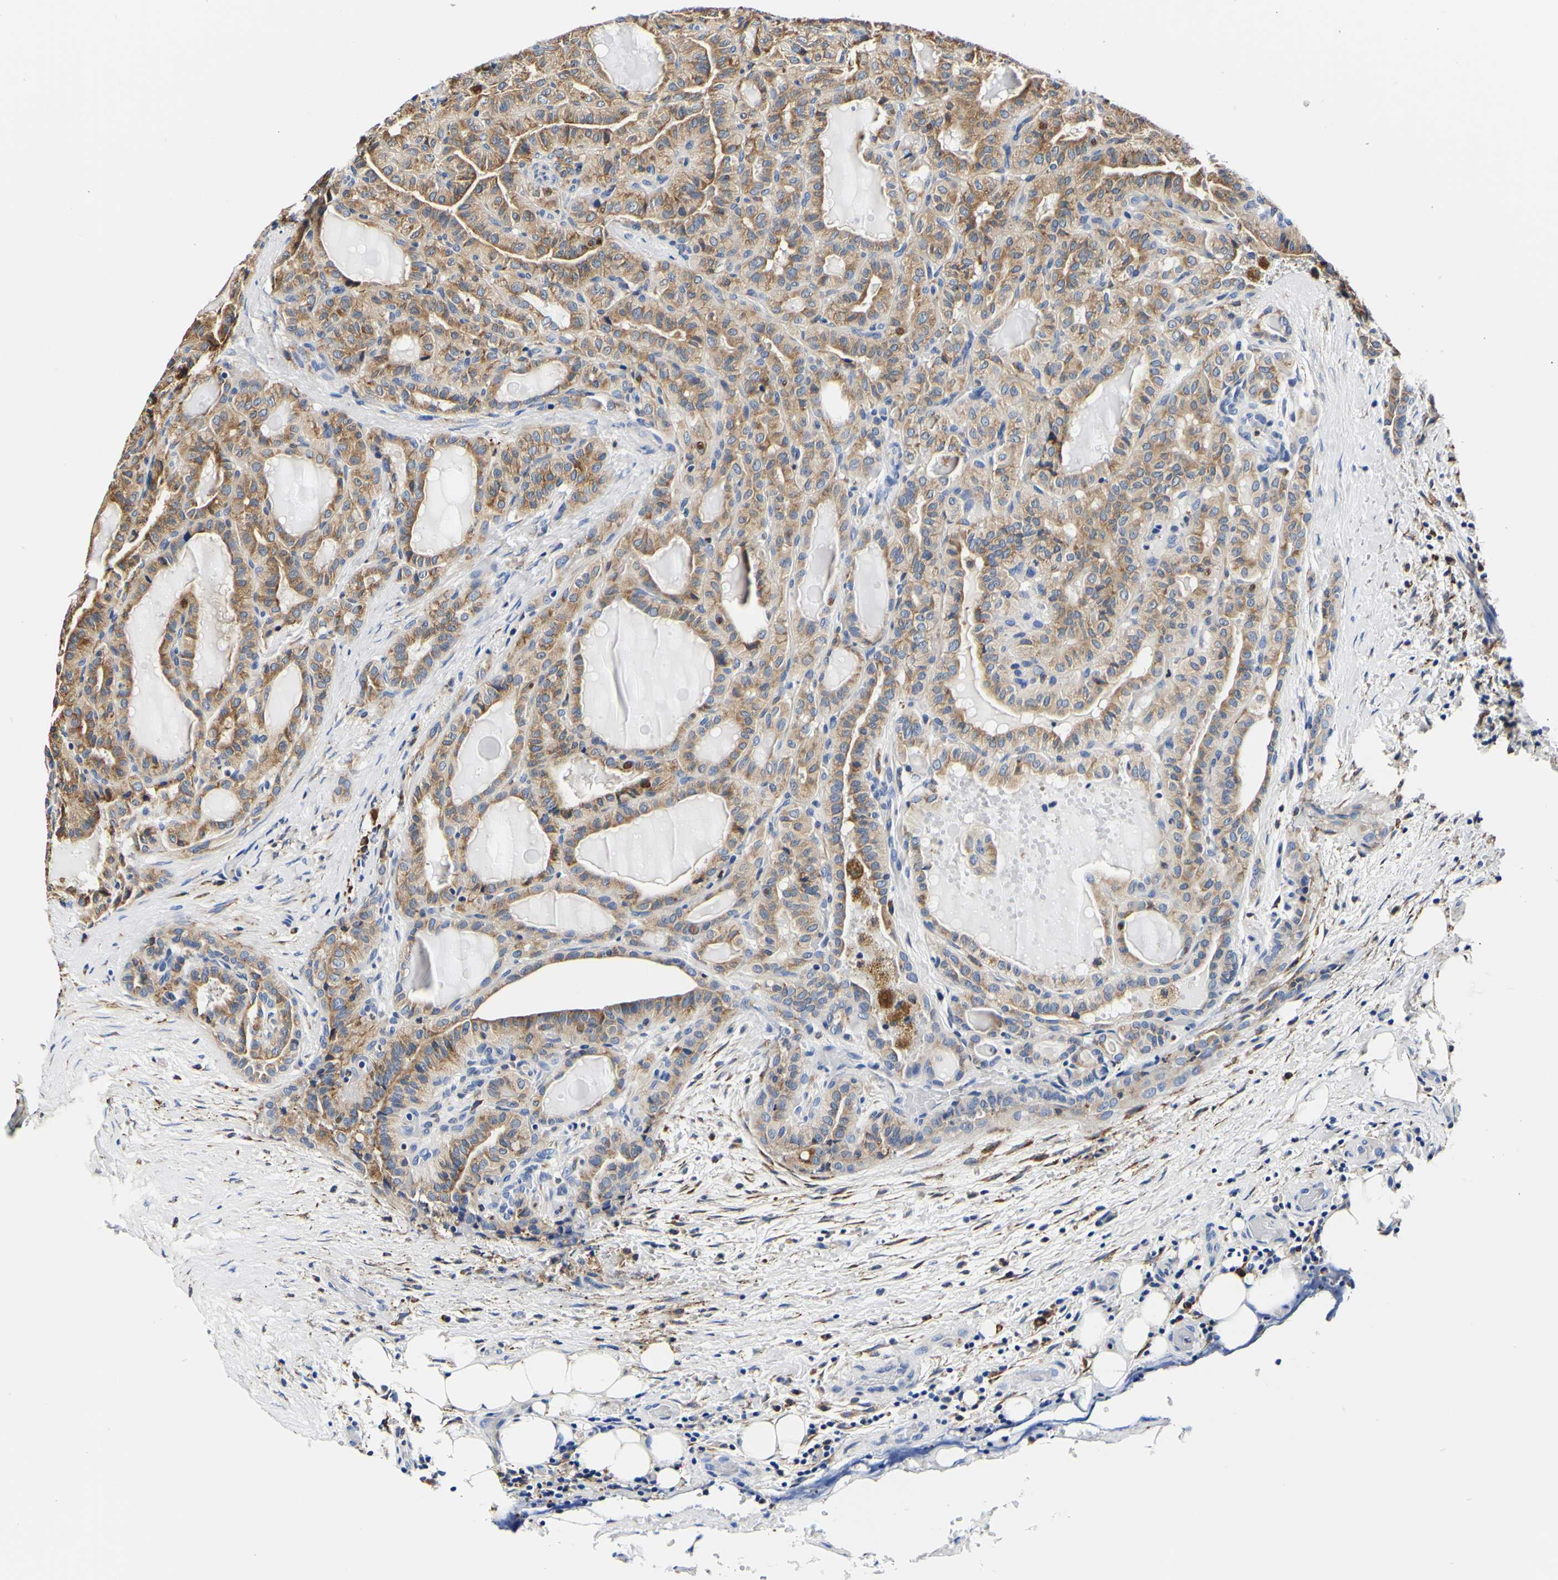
{"staining": {"intensity": "moderate", "quantity": ">75%", "location": "cytoplasmic/membranous"}, "tissue": "thyroid cancer", "cell_type": "Tumor cells", "image_type": "cancer", "snomed": [{"axis": "morphology", "description": "Papillary adenocarcinoma, NOS"}, {"axis": "topography", "description": "Thyroid gland"}], "caption": "Immunohistochemical staining of thyroid cancer reveals medium levels of moderate cytoplasmic/membranous staining in about >75% of tumor cells.", "gene": "P4HB", "patient": {"sex": "male", "age": 77}}